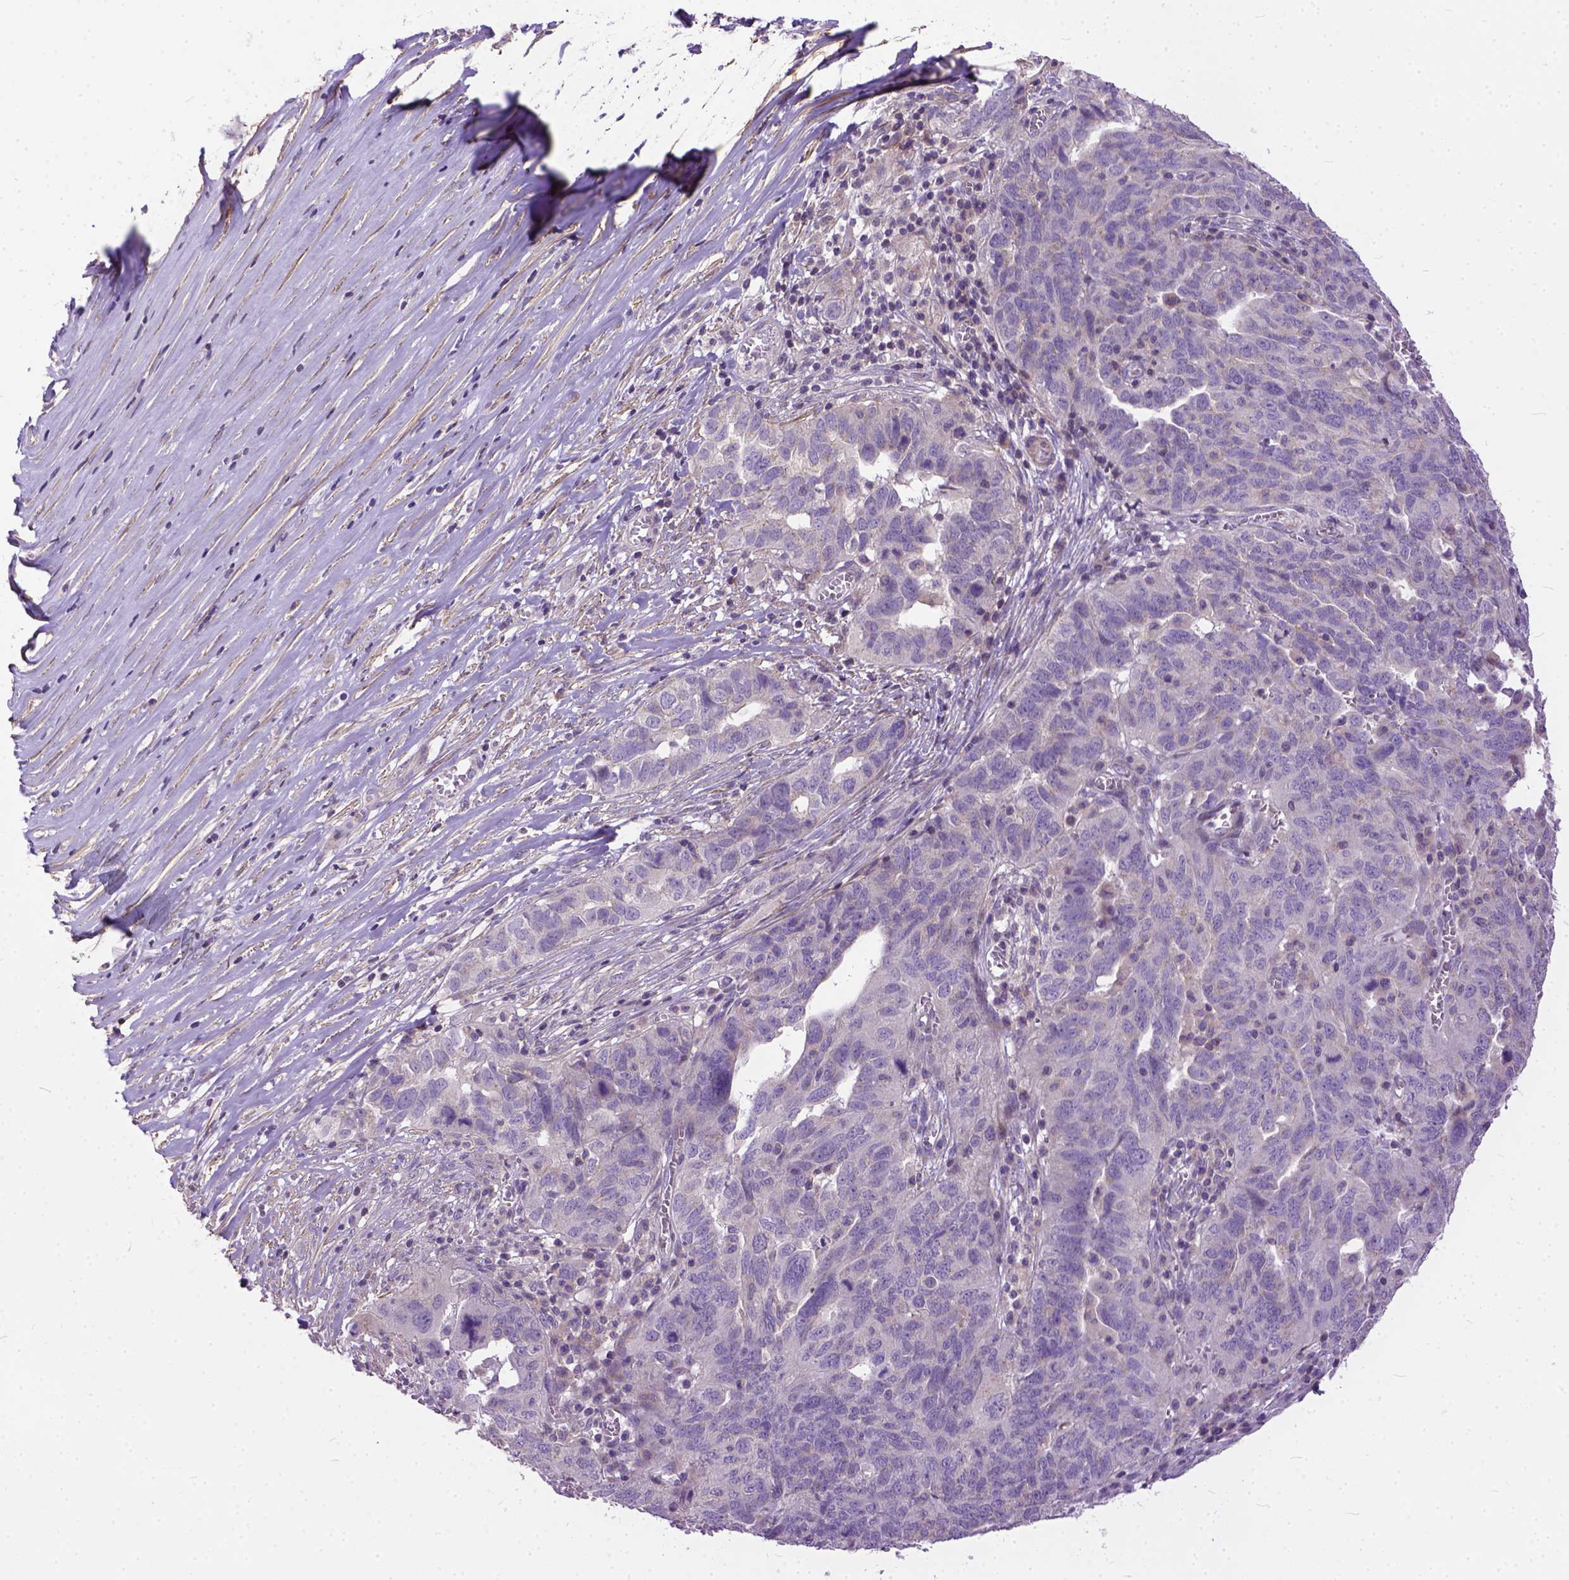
{"staining": {"intensity": "negative", "quantity": "none", "location": "none"}, "tissue": "ovarian cancer", "cell_type": "Tumor cells", "image_type": "cancer", "snomed": [{"axis": "morphology", "description": "Carcinoma, endometroid"}, {"axis": "topography", "description": "Soft tissue"}, {"axis": "topography", "description": "Ovary"}], "caption": "Immunohistochemistry (IHC) image of neoplastic tissue: endometroid carcinoma (ovarian) stained with DAB (3,3'-diaminobenzidine) demonstrates no significant protein expression in tumor cells.", "gene": "BANF2", "patient": {"sex": "female", "age": 52}}